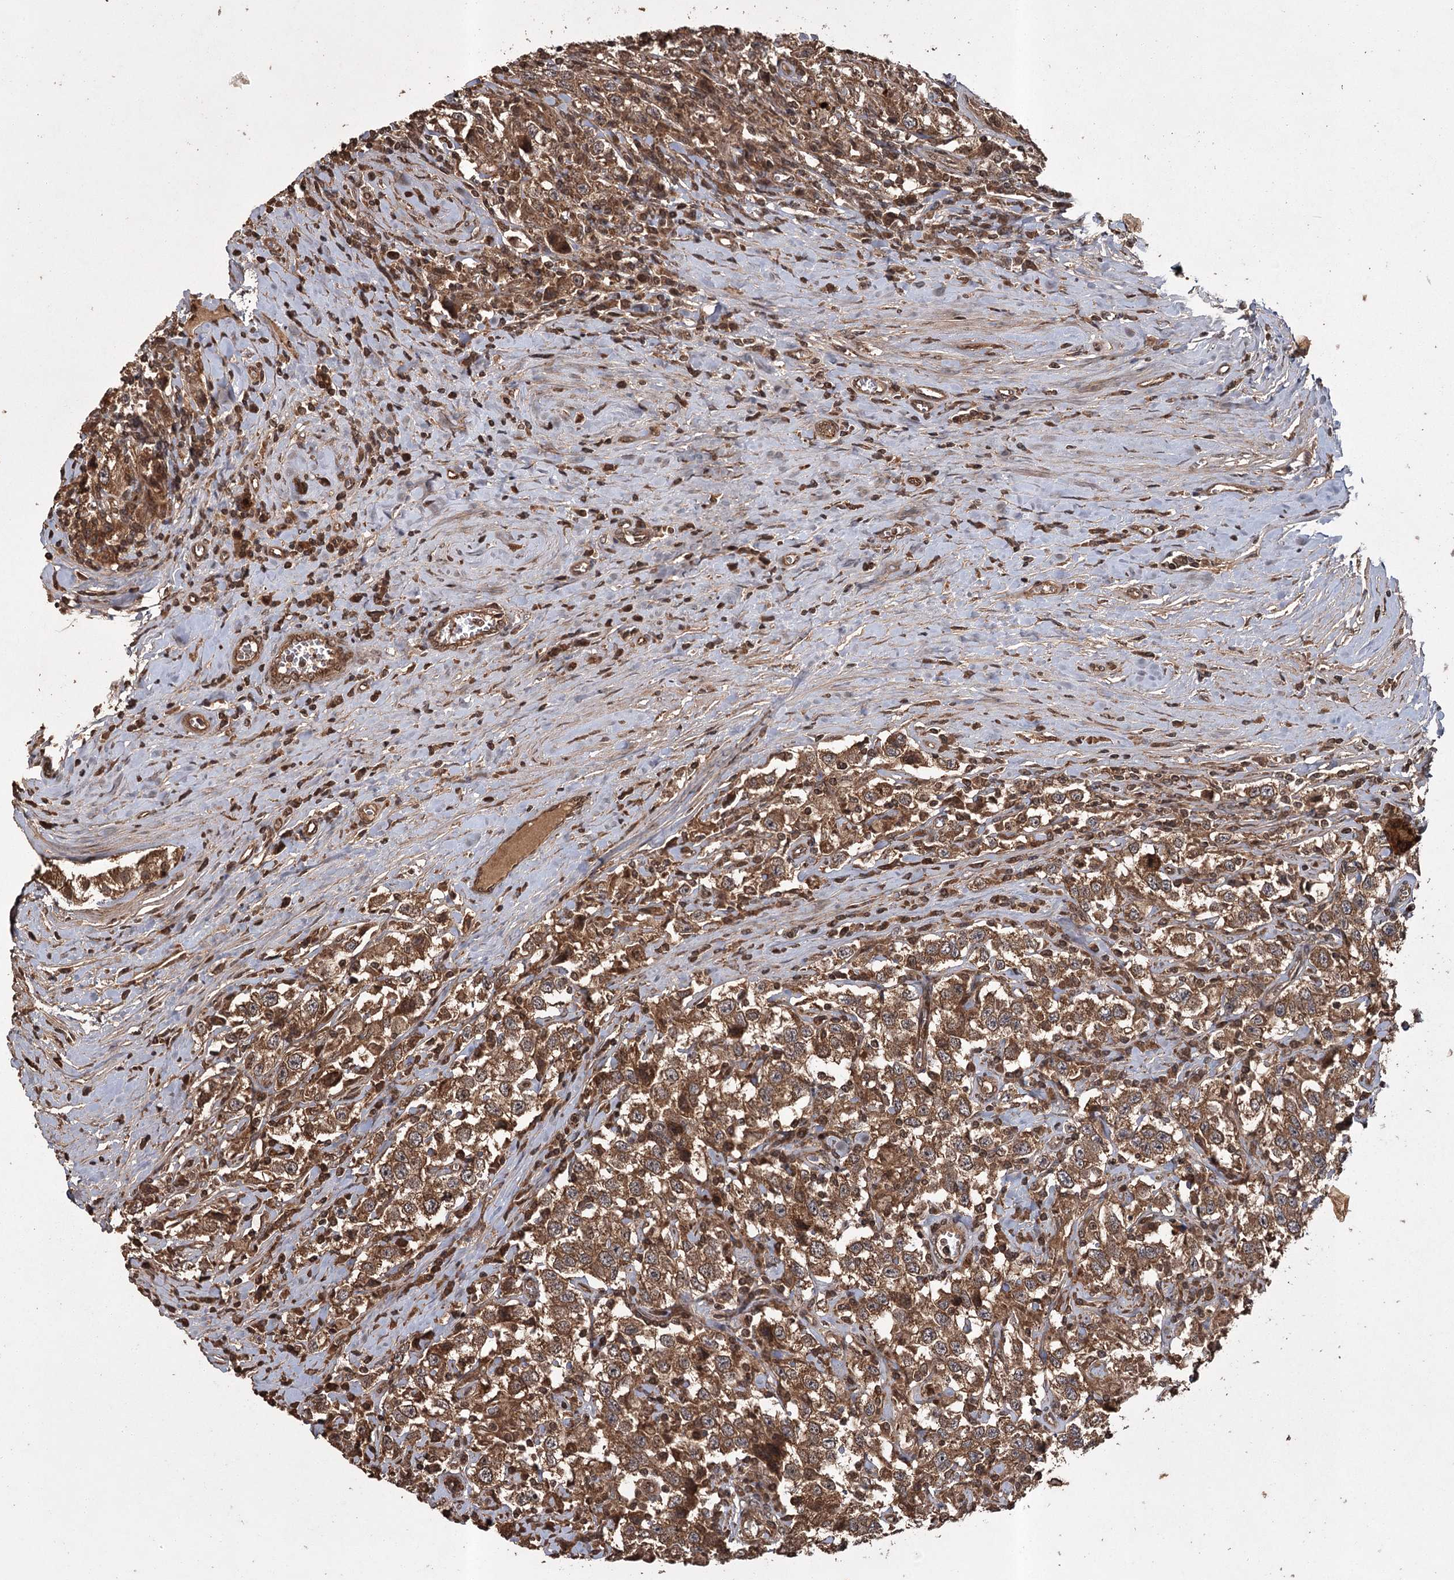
{"staining": {"intensity": "strong", "quantity": ">75%", "location": "cytoplasmic/membranous"}, "tissue": "testis cancer", "cell_type": "Tumor cells", "image_type": "cancer", "snomed": [{"axis": "morphology", "description": "Seminoma, NOS"}, {"axis": "topography", "description": "Testis"}], "caption": "There is high levels of strong cytoplasmic/membranous staining in tumor cells of testis cancer, as demonstrated by immunohistochemical staining (brown color).", "gene": "RPAP3", "patient": {"sex": "male", "age": 41}}